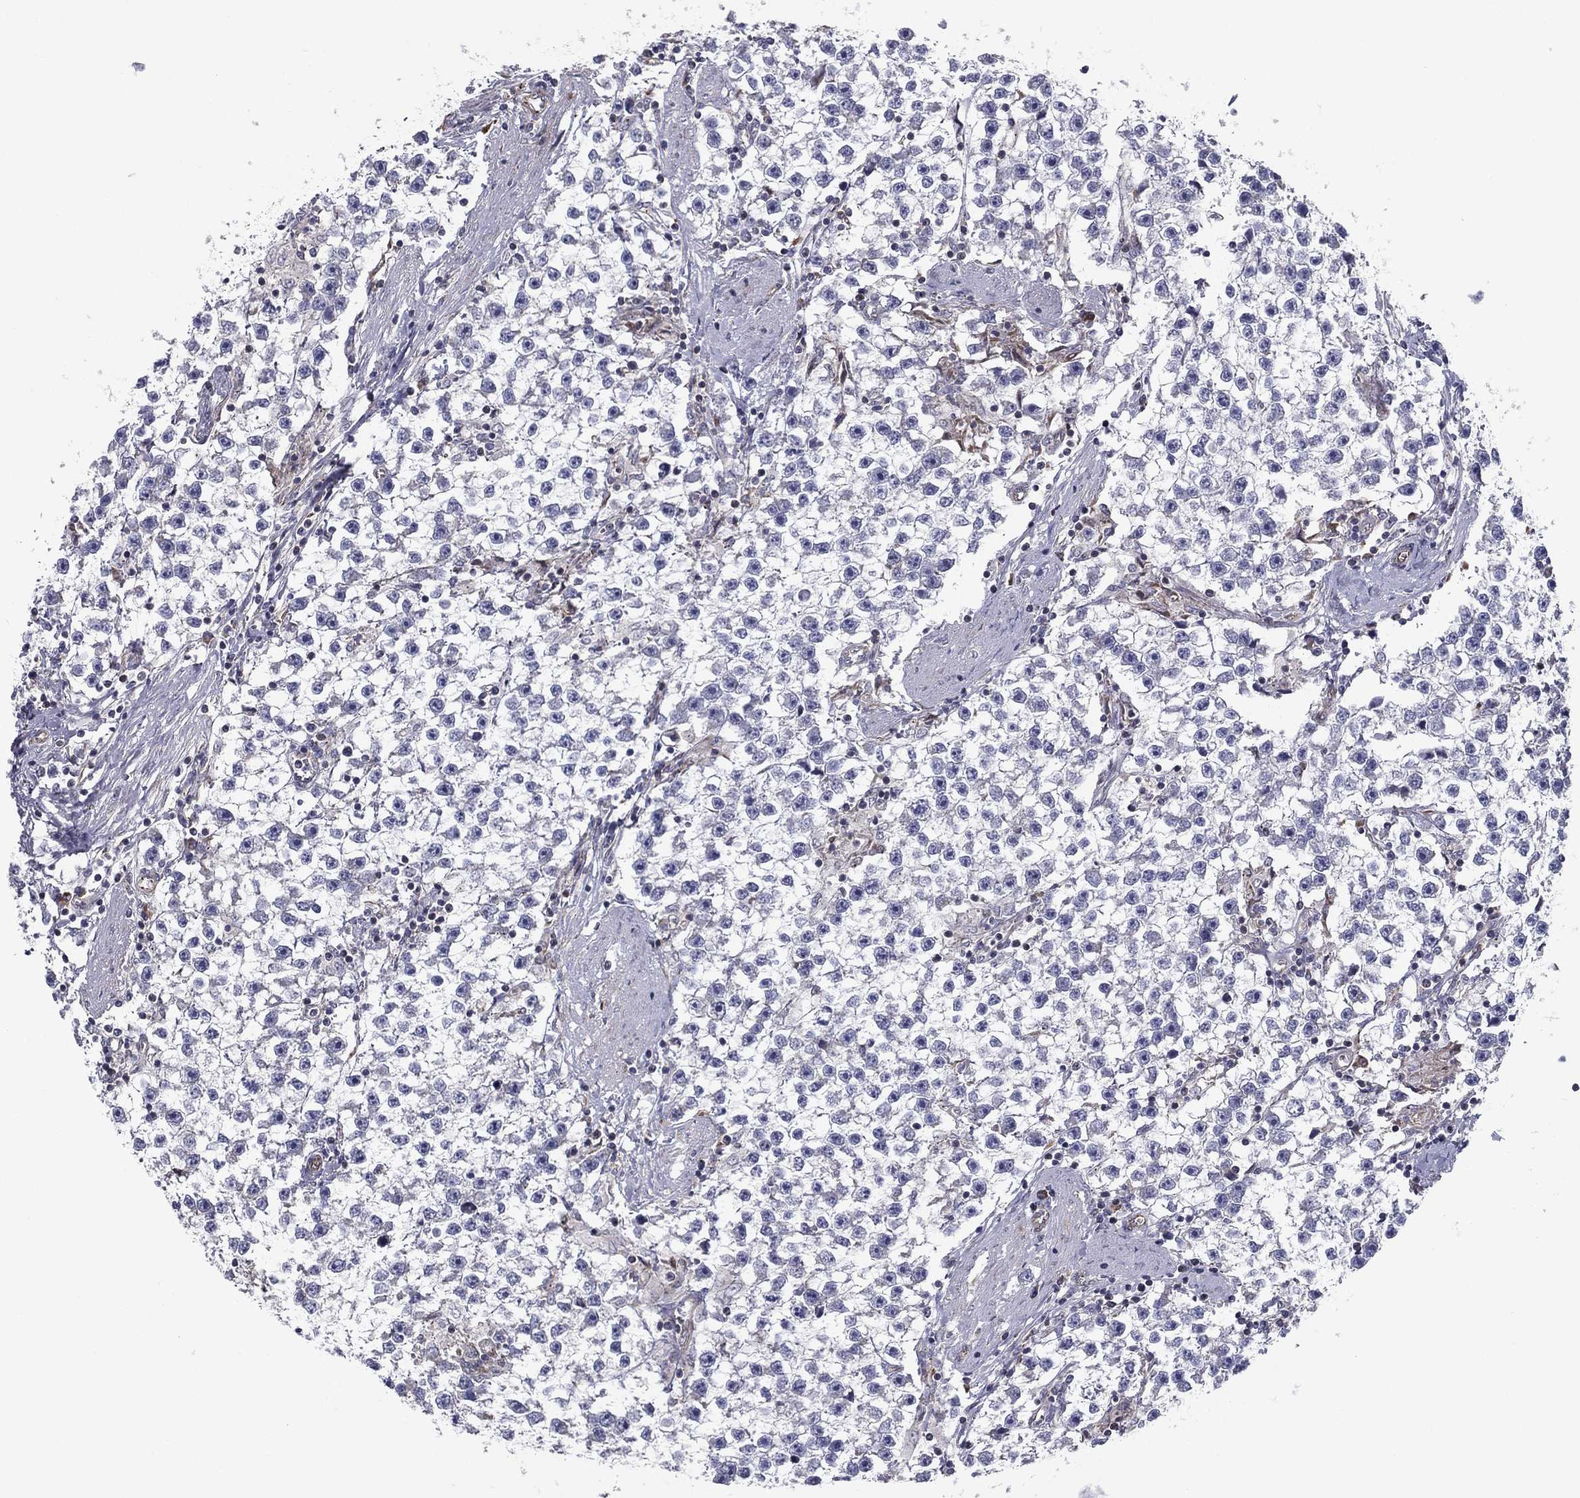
{"staining": {"intensity": "negative", "quantity": "none", "location": "none"}, "tissue": "testis cancer", "cell_type": "Tumor cells", "image_type": "cancer", "snomed": [{"axis": "morphology", "description": "Seminoma, NOS"}, {"axis": "topography", "description": "Testis"}], "caption": "Testis seminoma stained for a protein using IHC displays no staining tumor cells.", "gene": "CLSTN1", "patient": {"sex": "male", "age": 59}}